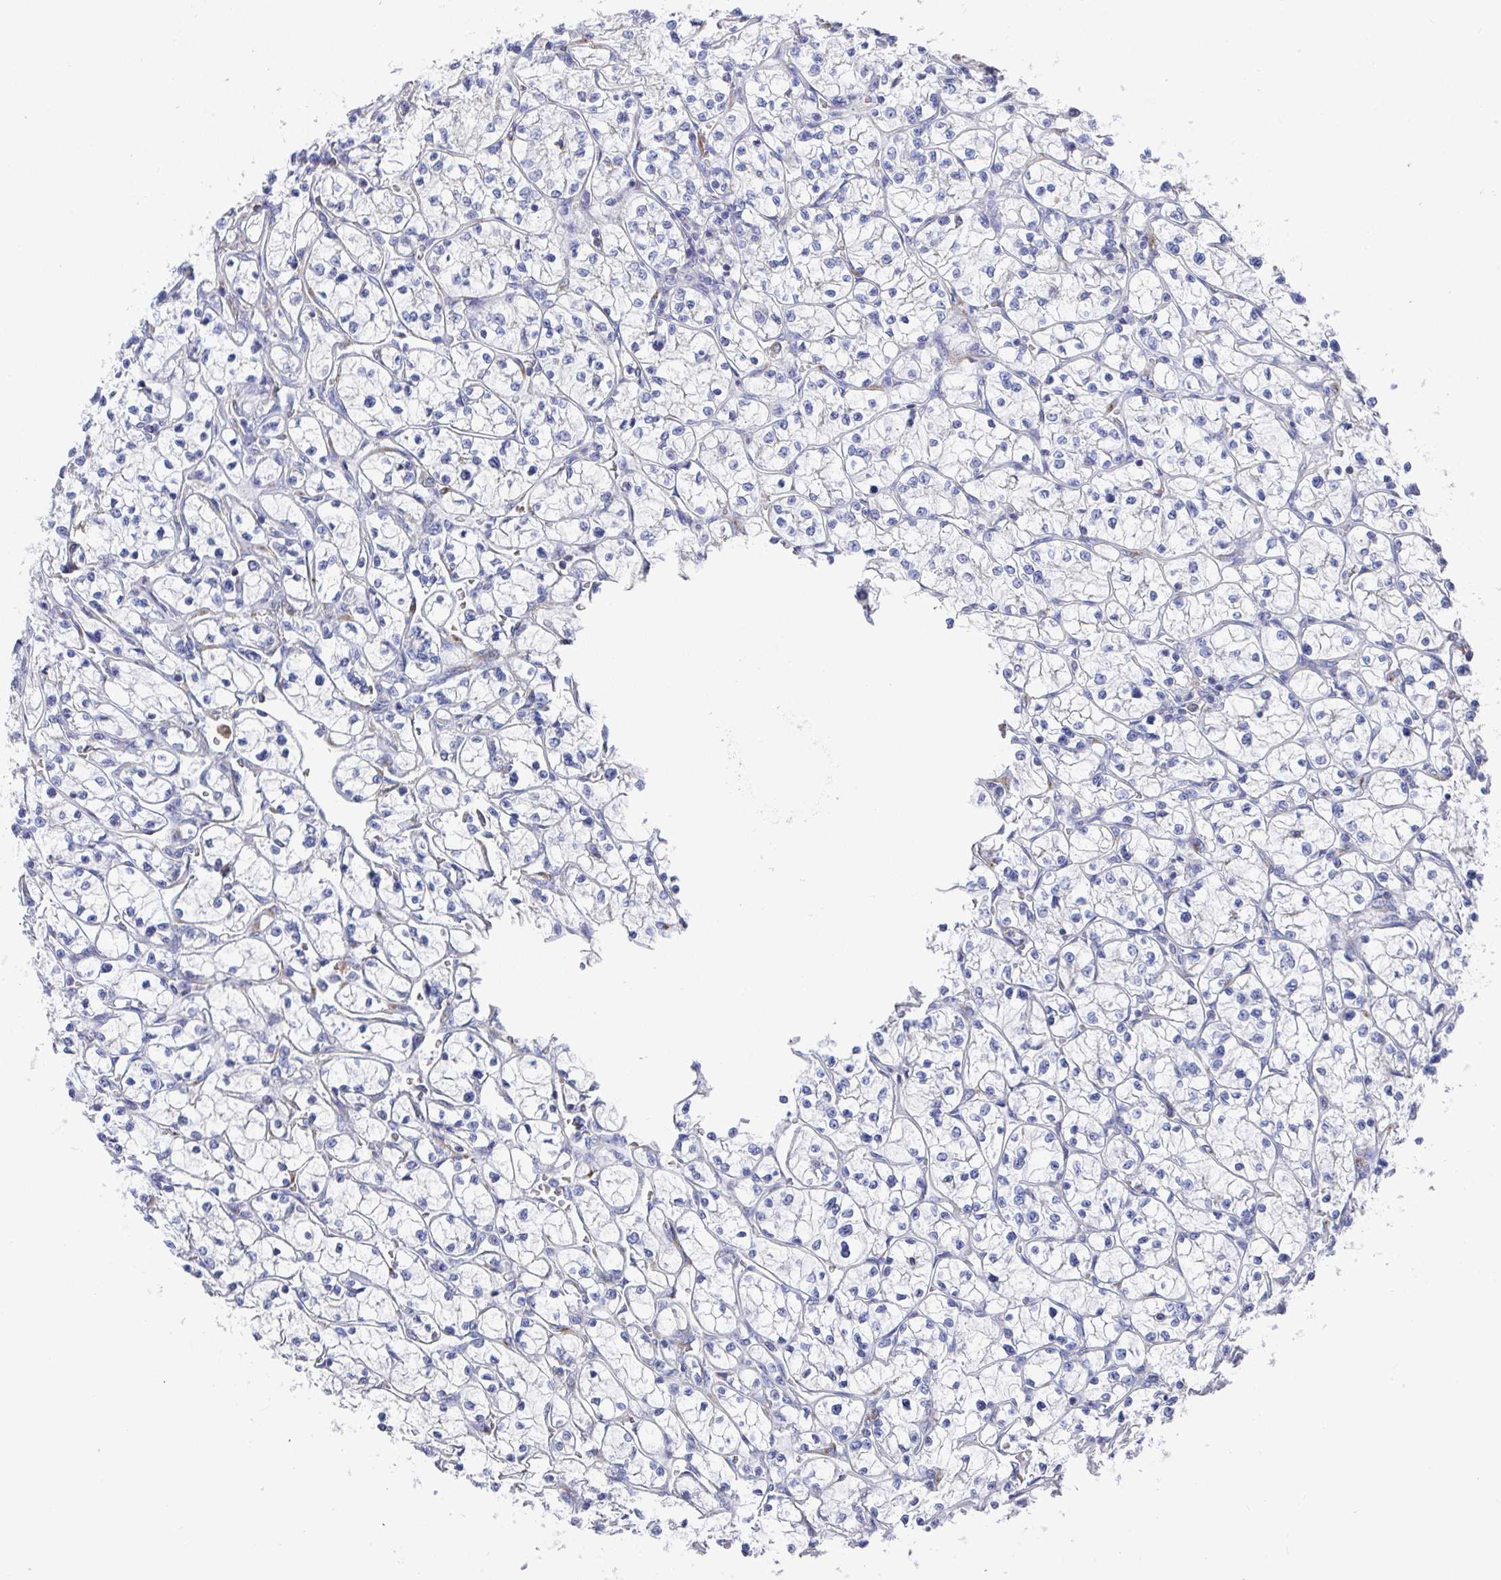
{"staining": {"intensity": "negative", "quantity": "none", "location": "none"}, "tissue": "renal cancer", "cell_type": "Tumor cells", "image_type": "cancer", "snomed": [{"axis": "morphology", "description": "Adenocarcinoma, NOS"}, {"axis": "topography", "description": "Kidney"}], "caption": "Renal adenocarcinoma was stained to show a protein in brown. There is no significant staining in tumor cells.", "gene": "TAS2R39", "patient": {"sex": "female", "age": 64}}